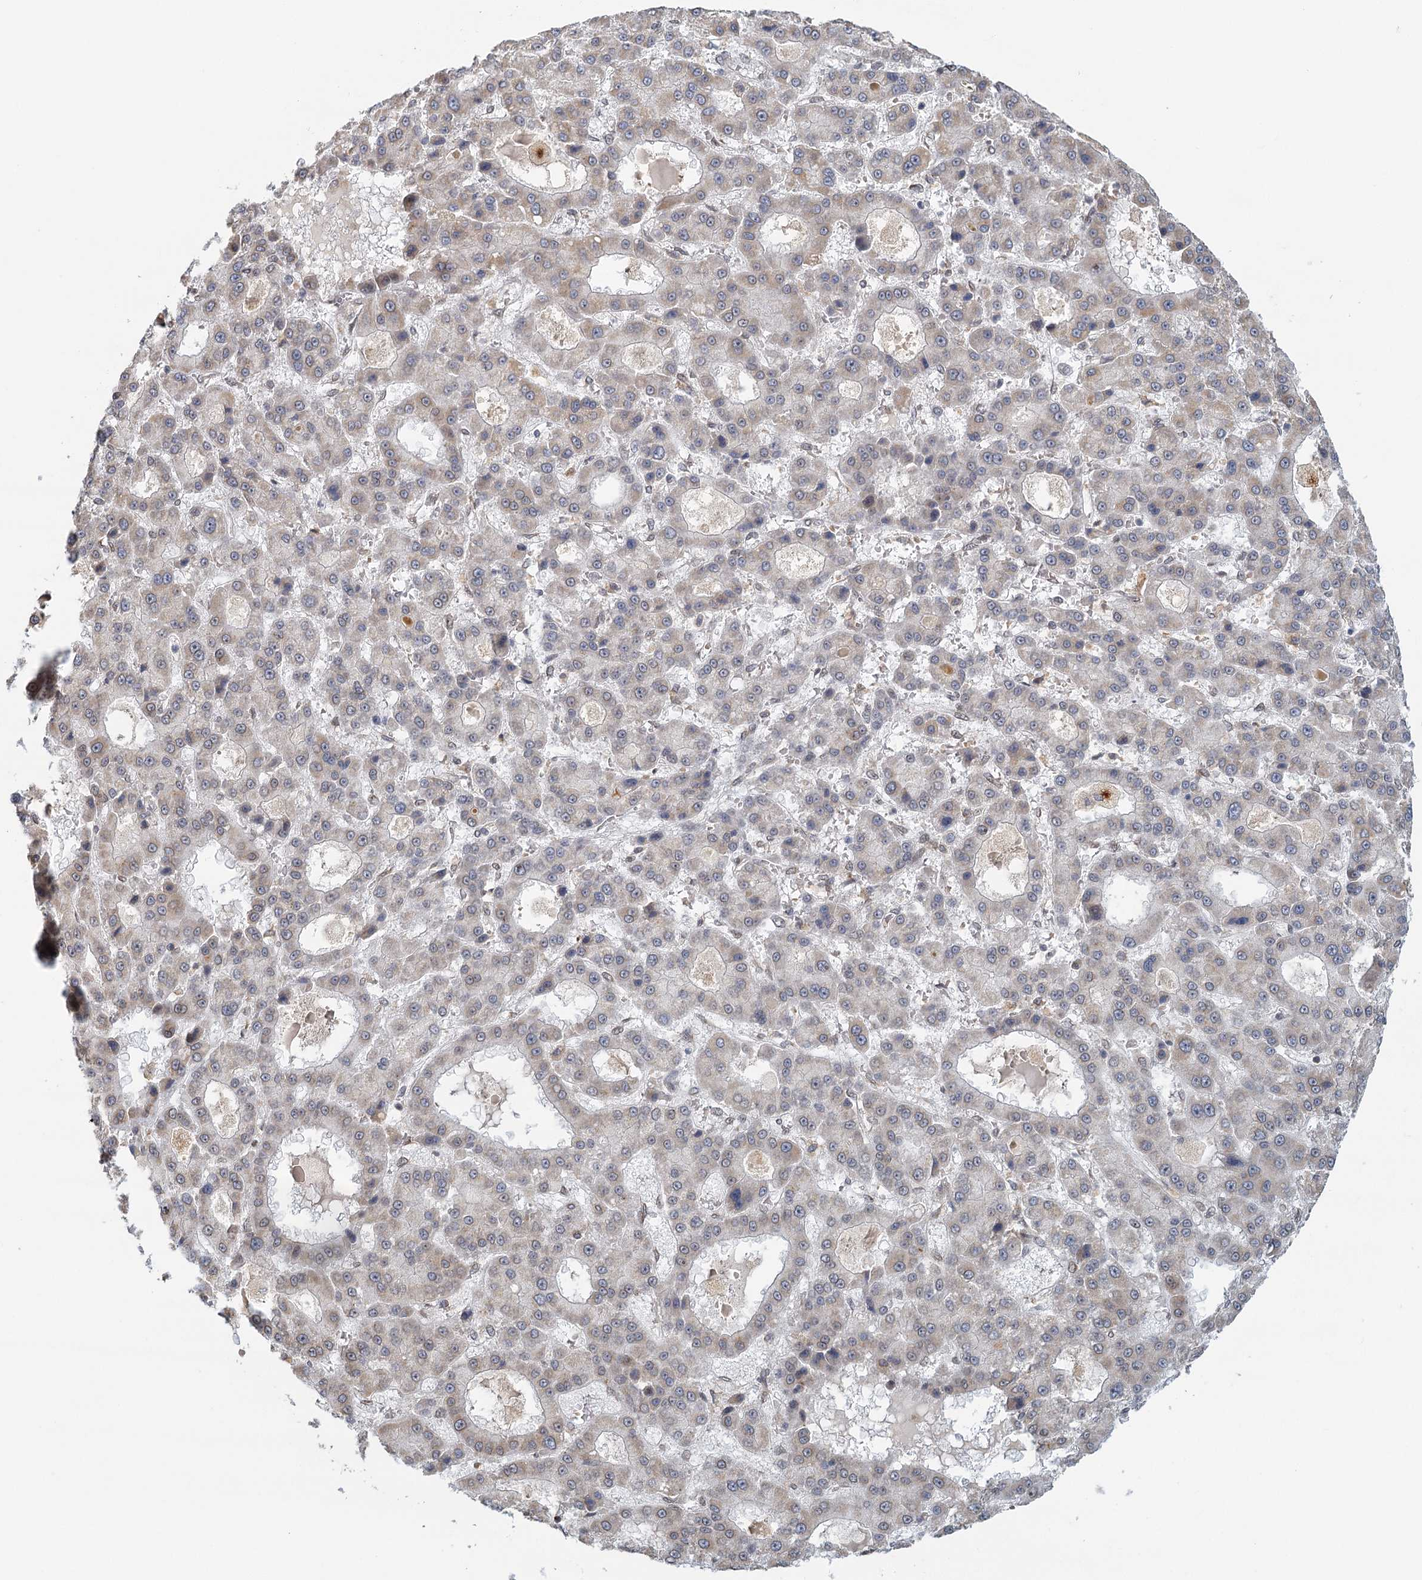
{"staining": {"intensity": "negative", "quantity": "none", "location": "none"}, "tissue": "liver cancer", "cell_type": "Tumor cells", "image_type": "cancer", "snomed": [{"axis": "morphology", "description": "Carcinoma, Hepatocellular, NOS"}, {"axis": "topography", "description": "Liver"}], "caption": "An immunohistochemistry image of hepatocellular carcinoma (liver) is shown. There is no staining in tumor cells of hepatocellular carcinoma (liver). Nuclei are stained in blue.", "gene": "TREX1", "patient": {"sex": "male", "age": 70}}